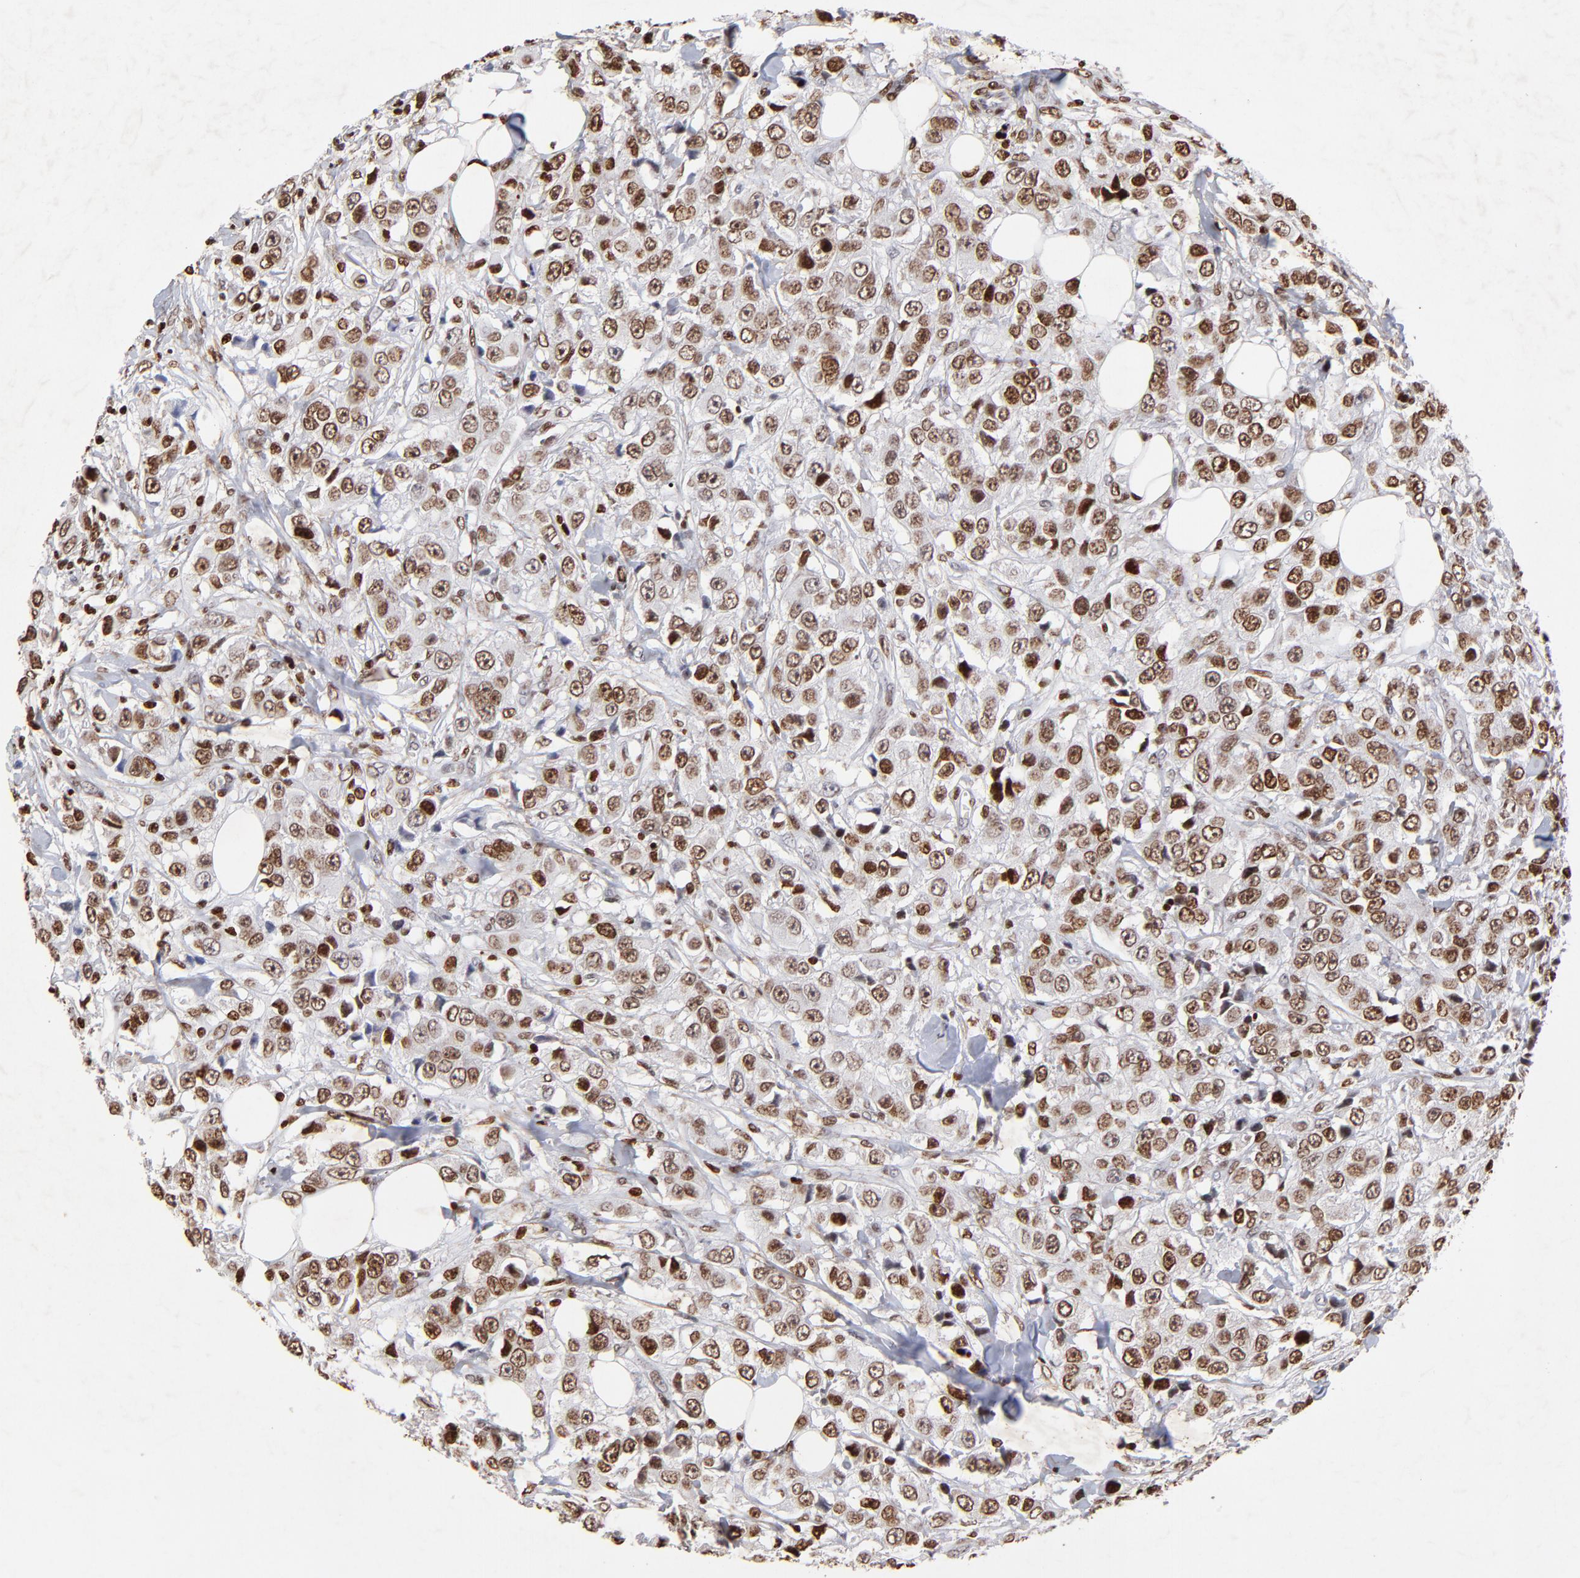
{"staining": {"intensity": "strong", "quantity": ">75%", "location": "nuclear"}, "tissue": "breast cancer", "cell_type": "Tumor cells", "image_type": "cancer", "snomed": [{"axis": "morphology", "description": "Duct carcinoma"}, {"axis": "topography", "description": "Breast"}], "caption": "DAB immunohistochemical staining of human breast cancer (intraductal carcinoma) displays strong nuclear protein staining in approximately >75% of tumor cells.", "gene": "FBH1", "patient": {"sex": "female", "age": 58}}